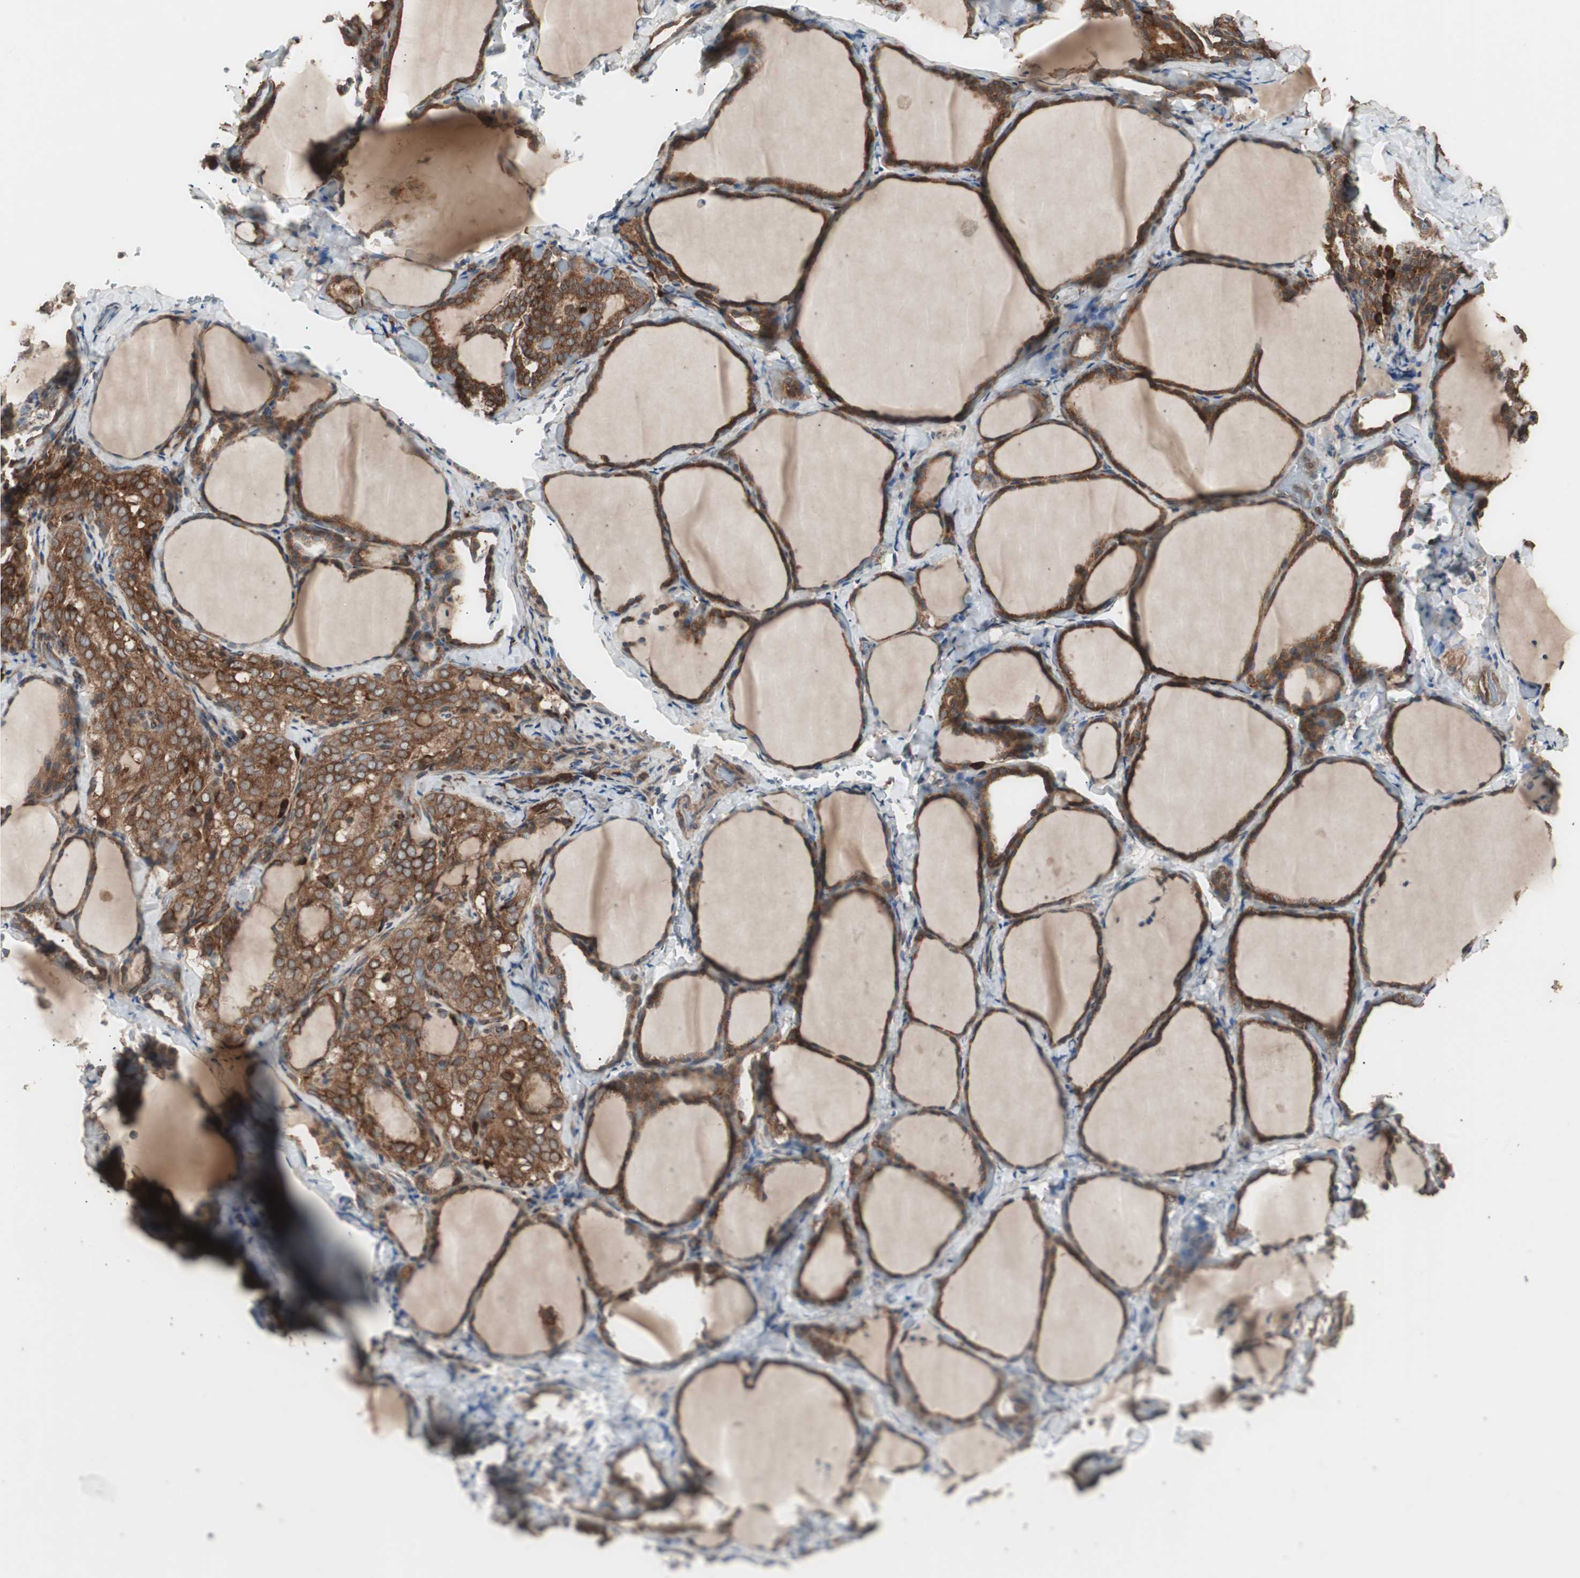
{"staining": {"intensity": "moderate", "quantity": ">75%", "location": "cytoplasmic/membranous"}, "tissue": "thyroid gland", "cell_type": "Glandular cells", "image_type": "normal", "snomed": [{"axis": "morphology", "description": "Normal tissue, NOS"}, {"axis": "morphology", "description": "Papillary adenocarcinoma, NOS"}, {"axis": "topography", "description": "Thyroid gland"}], "caption": "IHC of unremarkable thyroid gland demonstrates medium levels of moderate cytoplasmic/membranous staining in about >75% of glandular cells. The staining was performed using DAB (3,3'-diaminobenzidine), with brown indicating positive protein expression. Nuclei are stained blue with hematoxylin.", "gene": "LZTS1", "patient": {"sex": "female", "age": 30}}